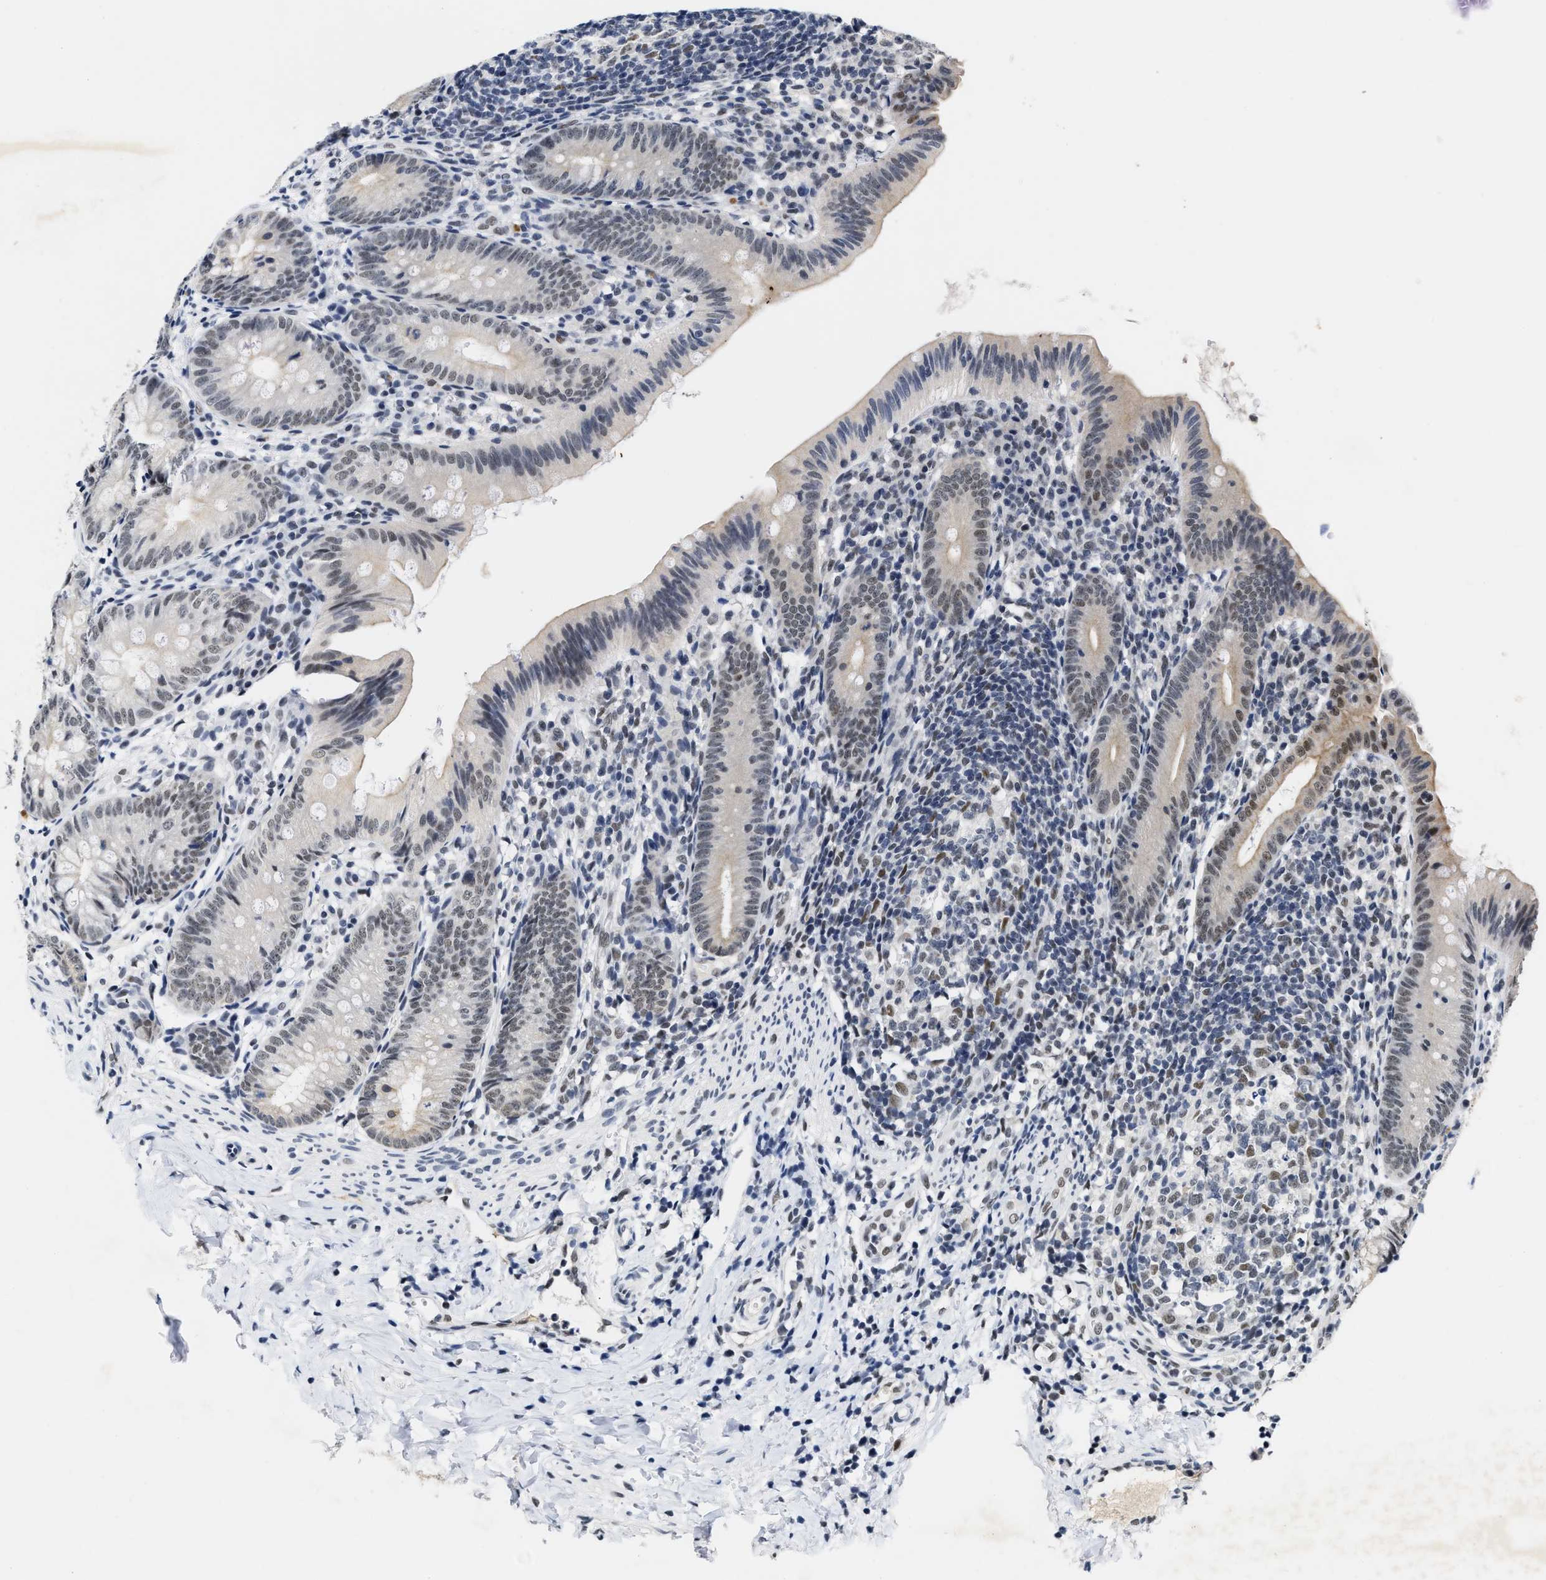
{"staining": {"intensity": "weak", "quantity": ">75%", "location": "nuclear"}, "tissue": "appendix", "cell_type": "Glandular cells", "image_type": "normal", "snomed": [{"axis": "morphology", "description": "Normal tissue, NOS"}, {"axis": "topography", "description": "Appendix"}], "caption": "Immunohistochemistry image of benign appendix stained for a protein (brown), which shows low levels of weak nuclear staining in approximately >75% of glandular cells.", "gene": "INIP", "patient": {"sex": "male", "age": 1}}